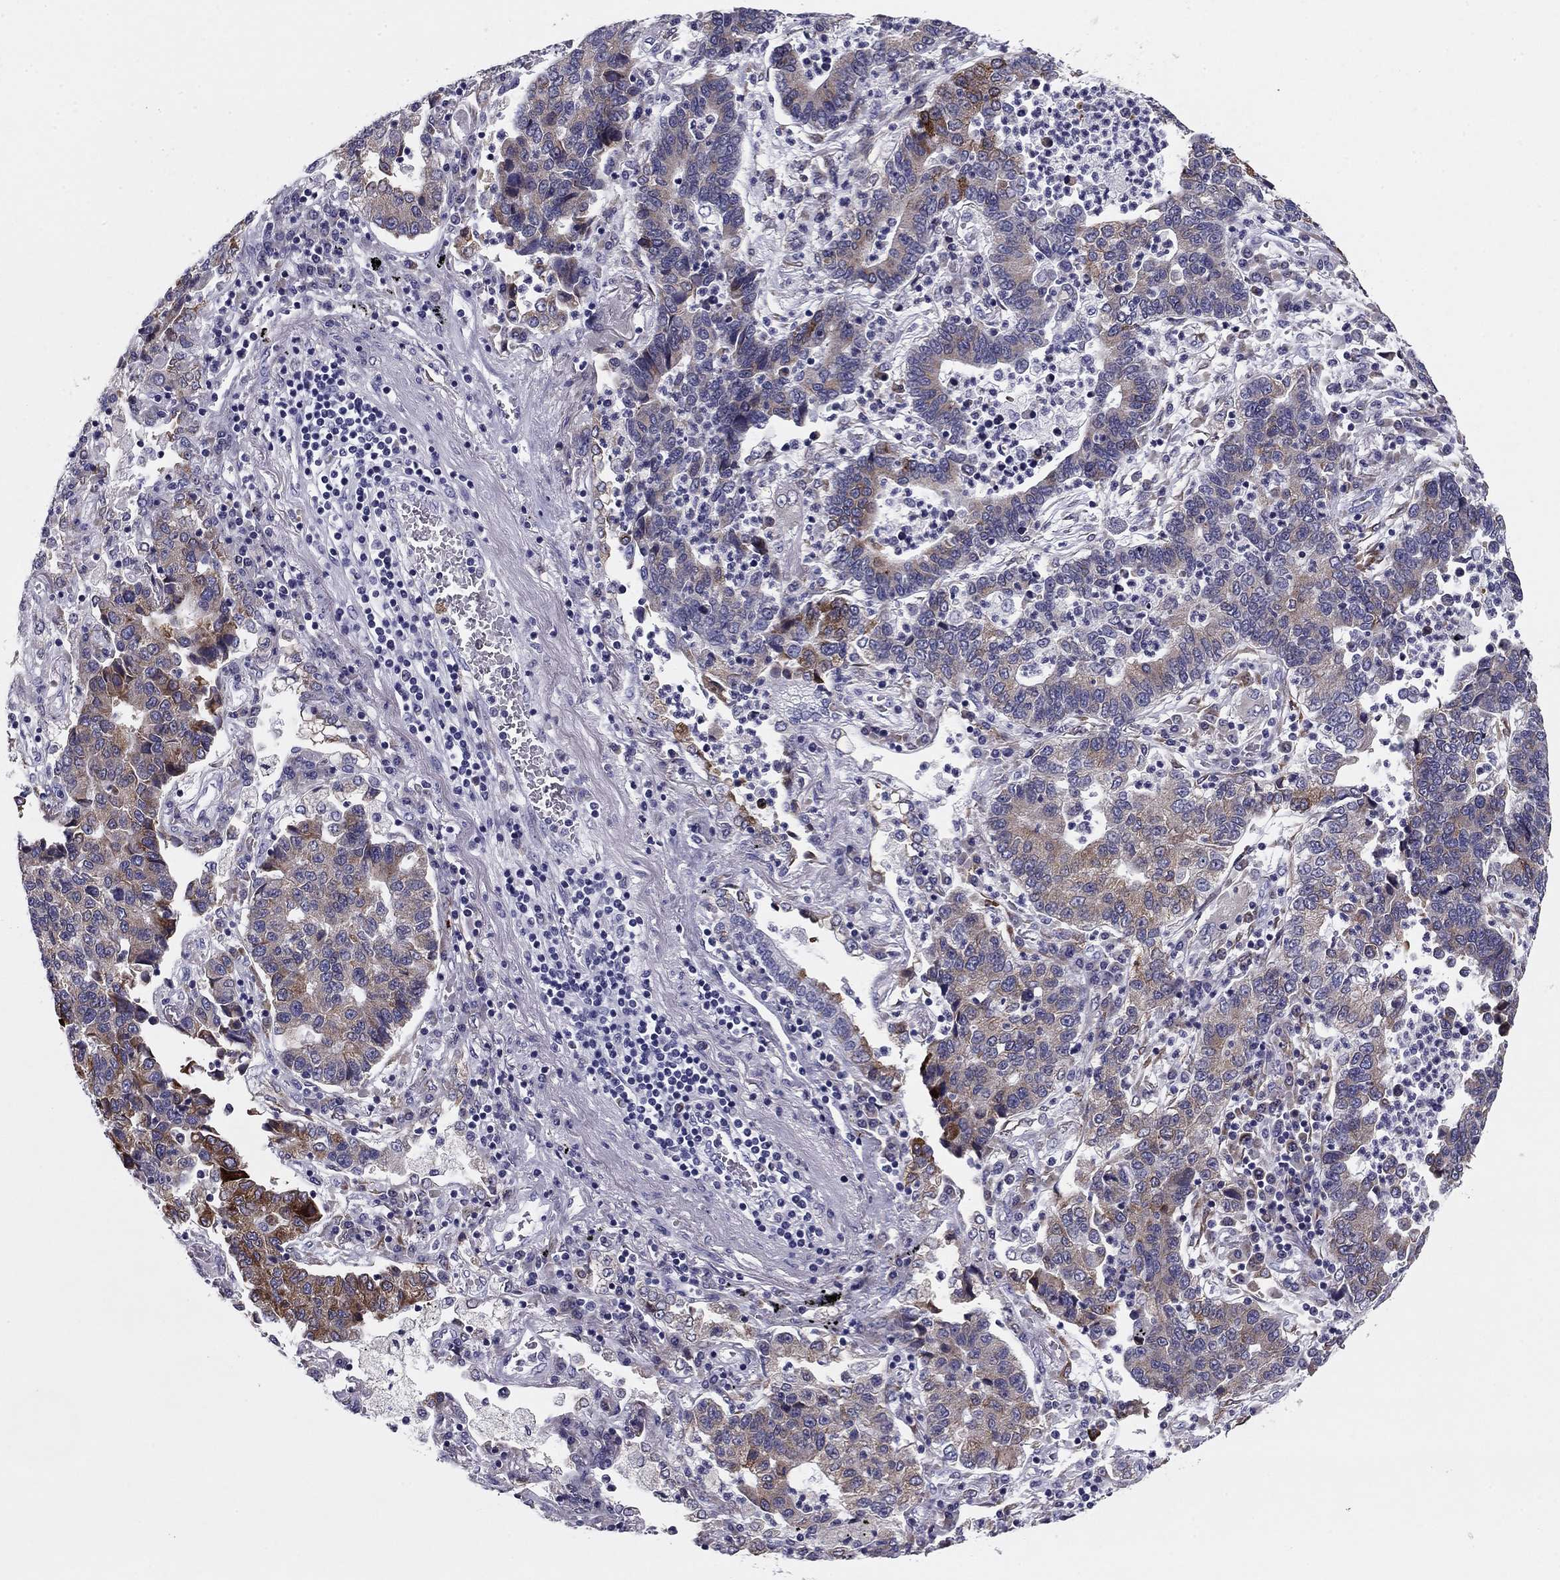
{"staining": {"intensity": "moderate", "quantity": "<25%", "location": "cytoplasmic/membranous"}, "tissue": "lung cancer", "cell_type": "Tumor cells", "image_type": "cancer", "snomed": [{"axis": "morphology", "description": "Adenocarcinoma, NOS"}, {"axis": "topography", "description": "Lung"}], "caption": "The image shows a brown stain indicating the presence of a protein in the cytoplasmic/membranous of tumor cells in lung cancer.", "gene": "TMED3", "patient": {"sex": "female", "age": 57}}